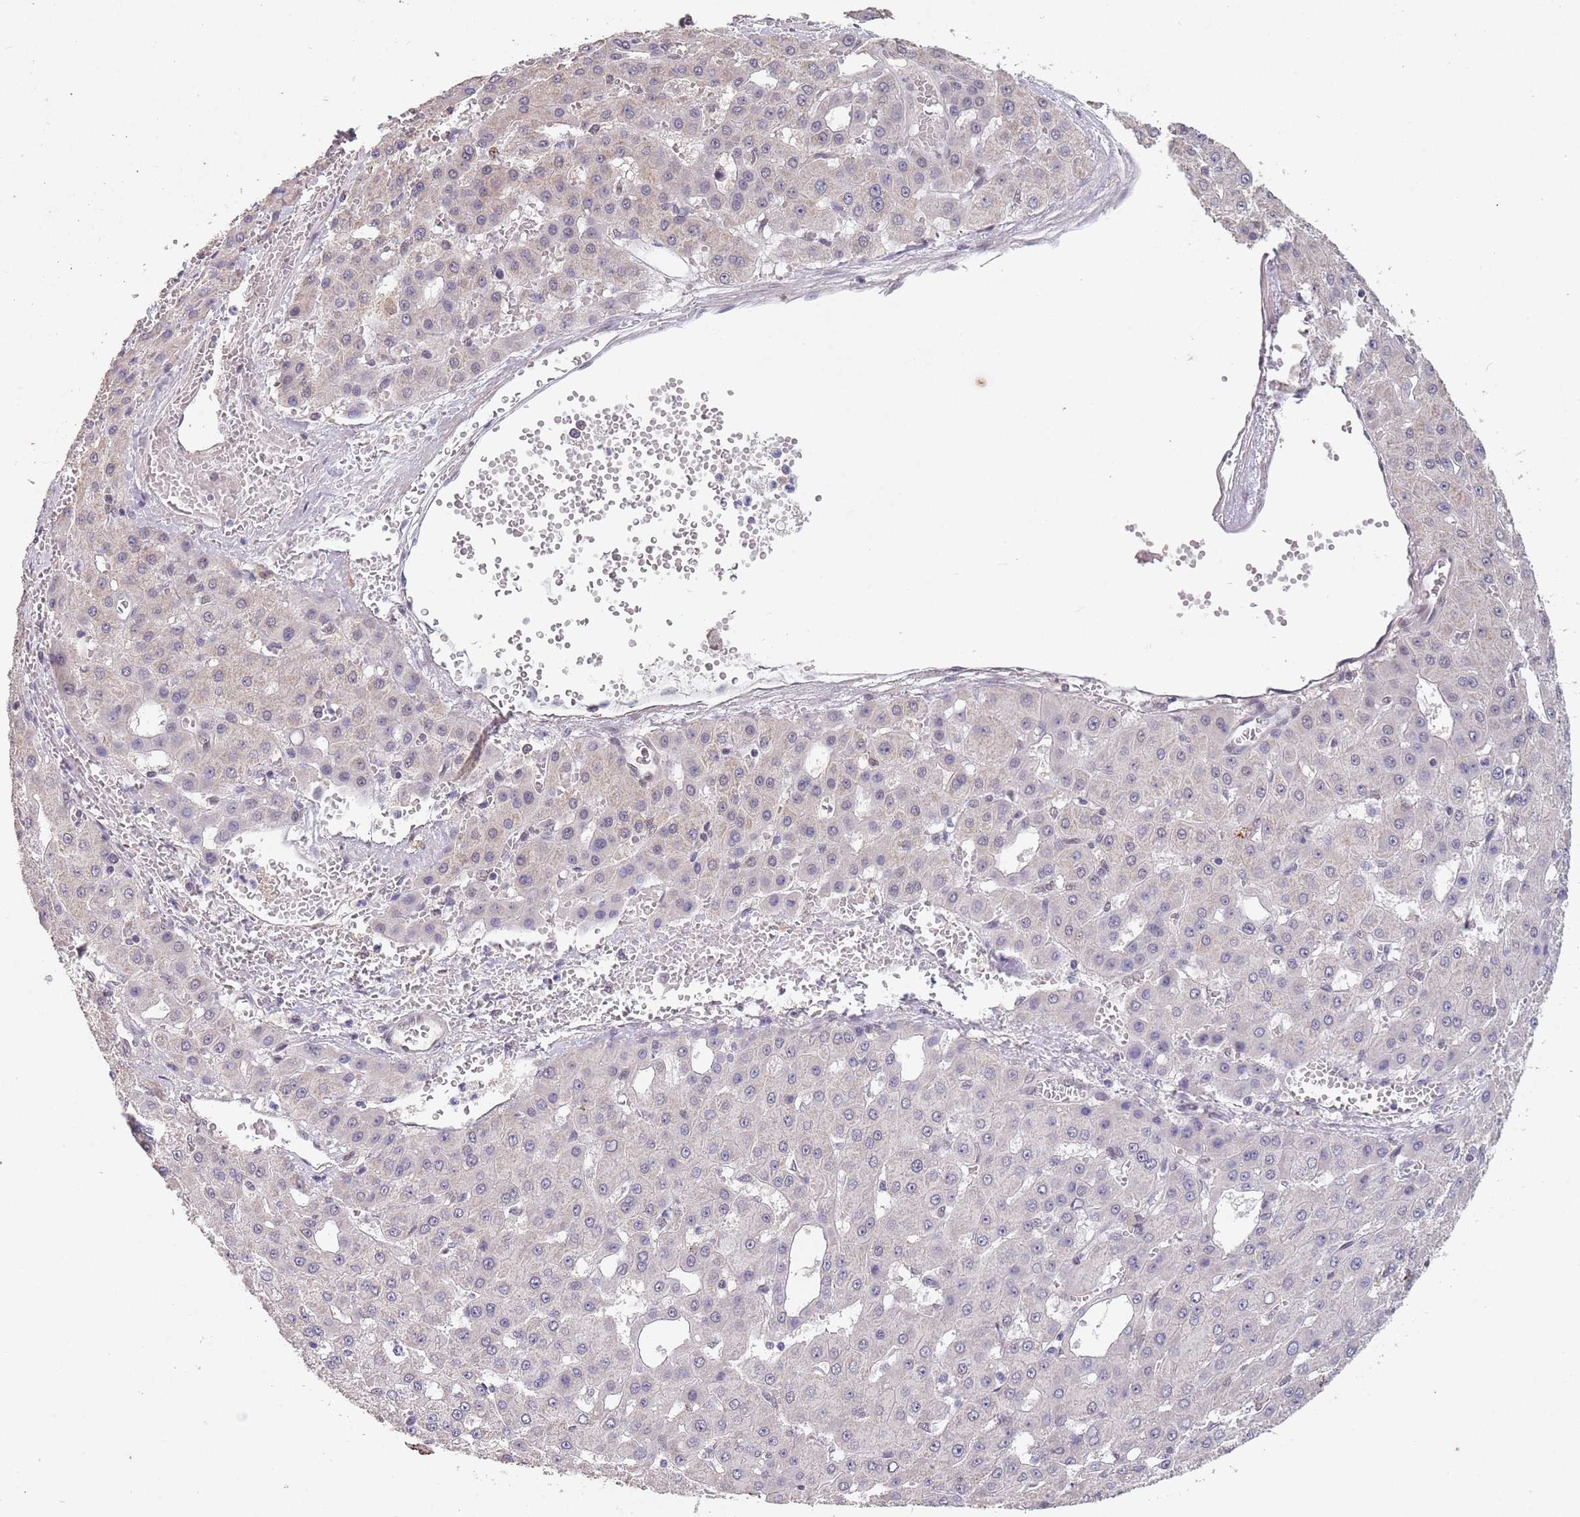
{"staining": {"intensity": "negative", "quantity": "none", "location": "none"}, "tissue": "liver cancer", "cell_type": "Tumor cells", "image_type": "cancer", "snomed": [{"axis": "morphology", "description": "Carcinoma, Hepatocellular, NOS"}, {"axis": "topography", "description": "Liver"}], "caption": "Photomicrograph shows no protein staining in tumor cells of liver cancer tissue.", "gene": "CIZ1", "patient": {"sex": "male", "age": 47}}